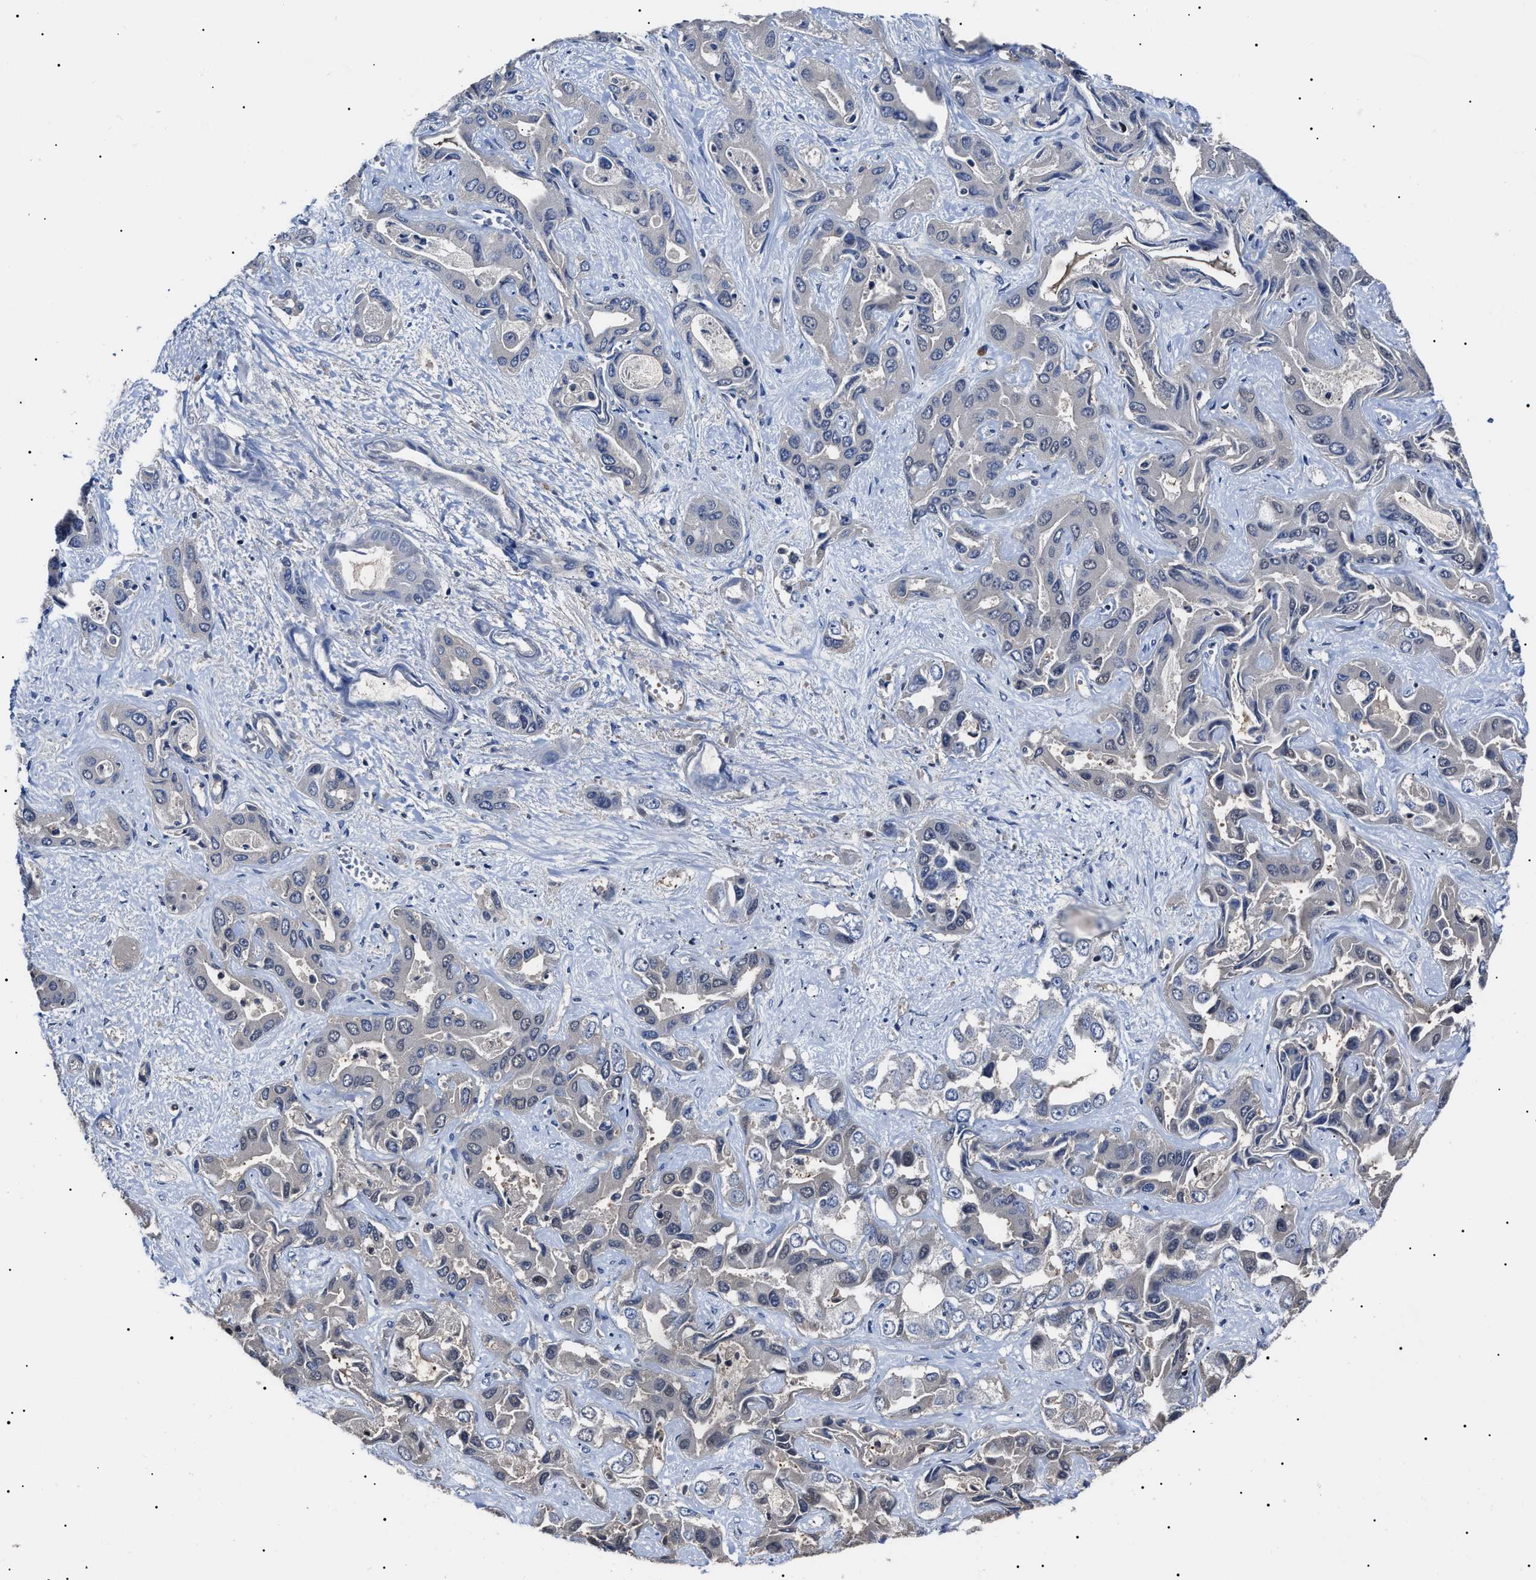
{"staining": {"intensity": "negative", "quantity": "none", "location": "none"}, "tissue": "liver cancer", "cell_type": "Tumor cells", "image_type": "cancer", "snomed": [{"axis": "morphology", "description": "Cholangiocarcinoma"}, {"axis": "topography", "description": "Liver"}], "caption": "Immunohistochemistry (IHC) image of neoplastic tissue: human liver cancer stained with DAB (3,3'-diaminobenzidine) displays no significant protein staining in tumor cells.", "gene": "IFT81", "patient": {"sex": "female", "age": 52}}